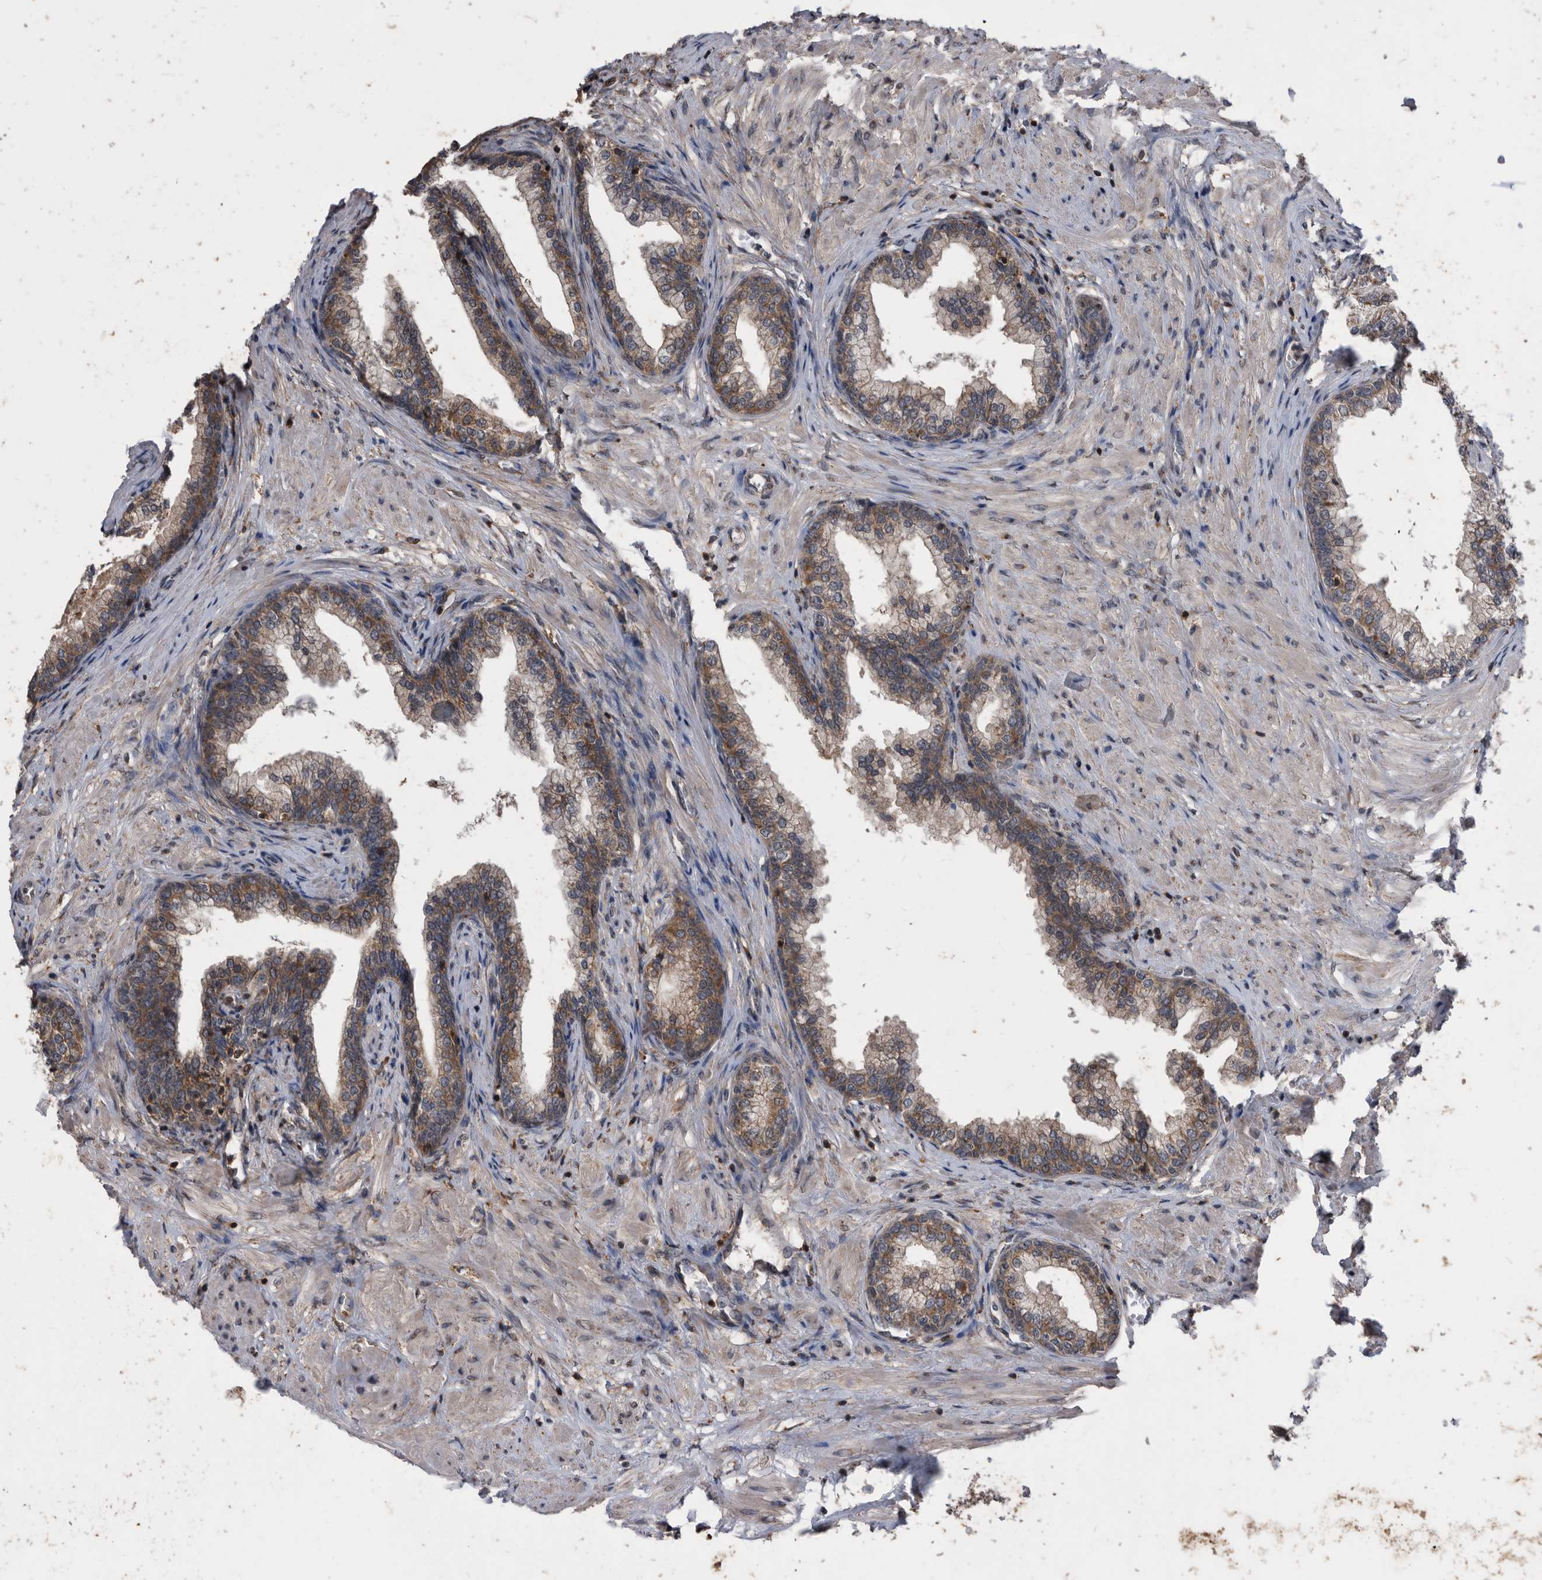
{"staining": {"intensity": "moderate", "quantity": ">75%", "location": "cytoplasmic/membranous"}, "tissue": "prostate", "cell_type": "Glandular cells", "image_type": "normal", "snomed": [{"axis": "morphology", "description": "Normal tissue, NOS"}, {"axis": "morphology", "description": "Urothelial carcinoma, Low grade"}, {"axis": "topography", "description": "Urinary bladder"}, {"axis": "topography", "description": "Prostate"}], "caption": "IHC (DAB) staining of benign human prostate shows moderate cytoplasmic/membranous protein staining in approximately >75% of glandular cells.", "gene": "NRBP1", "patient": {"sex": "male", "age": 60}}